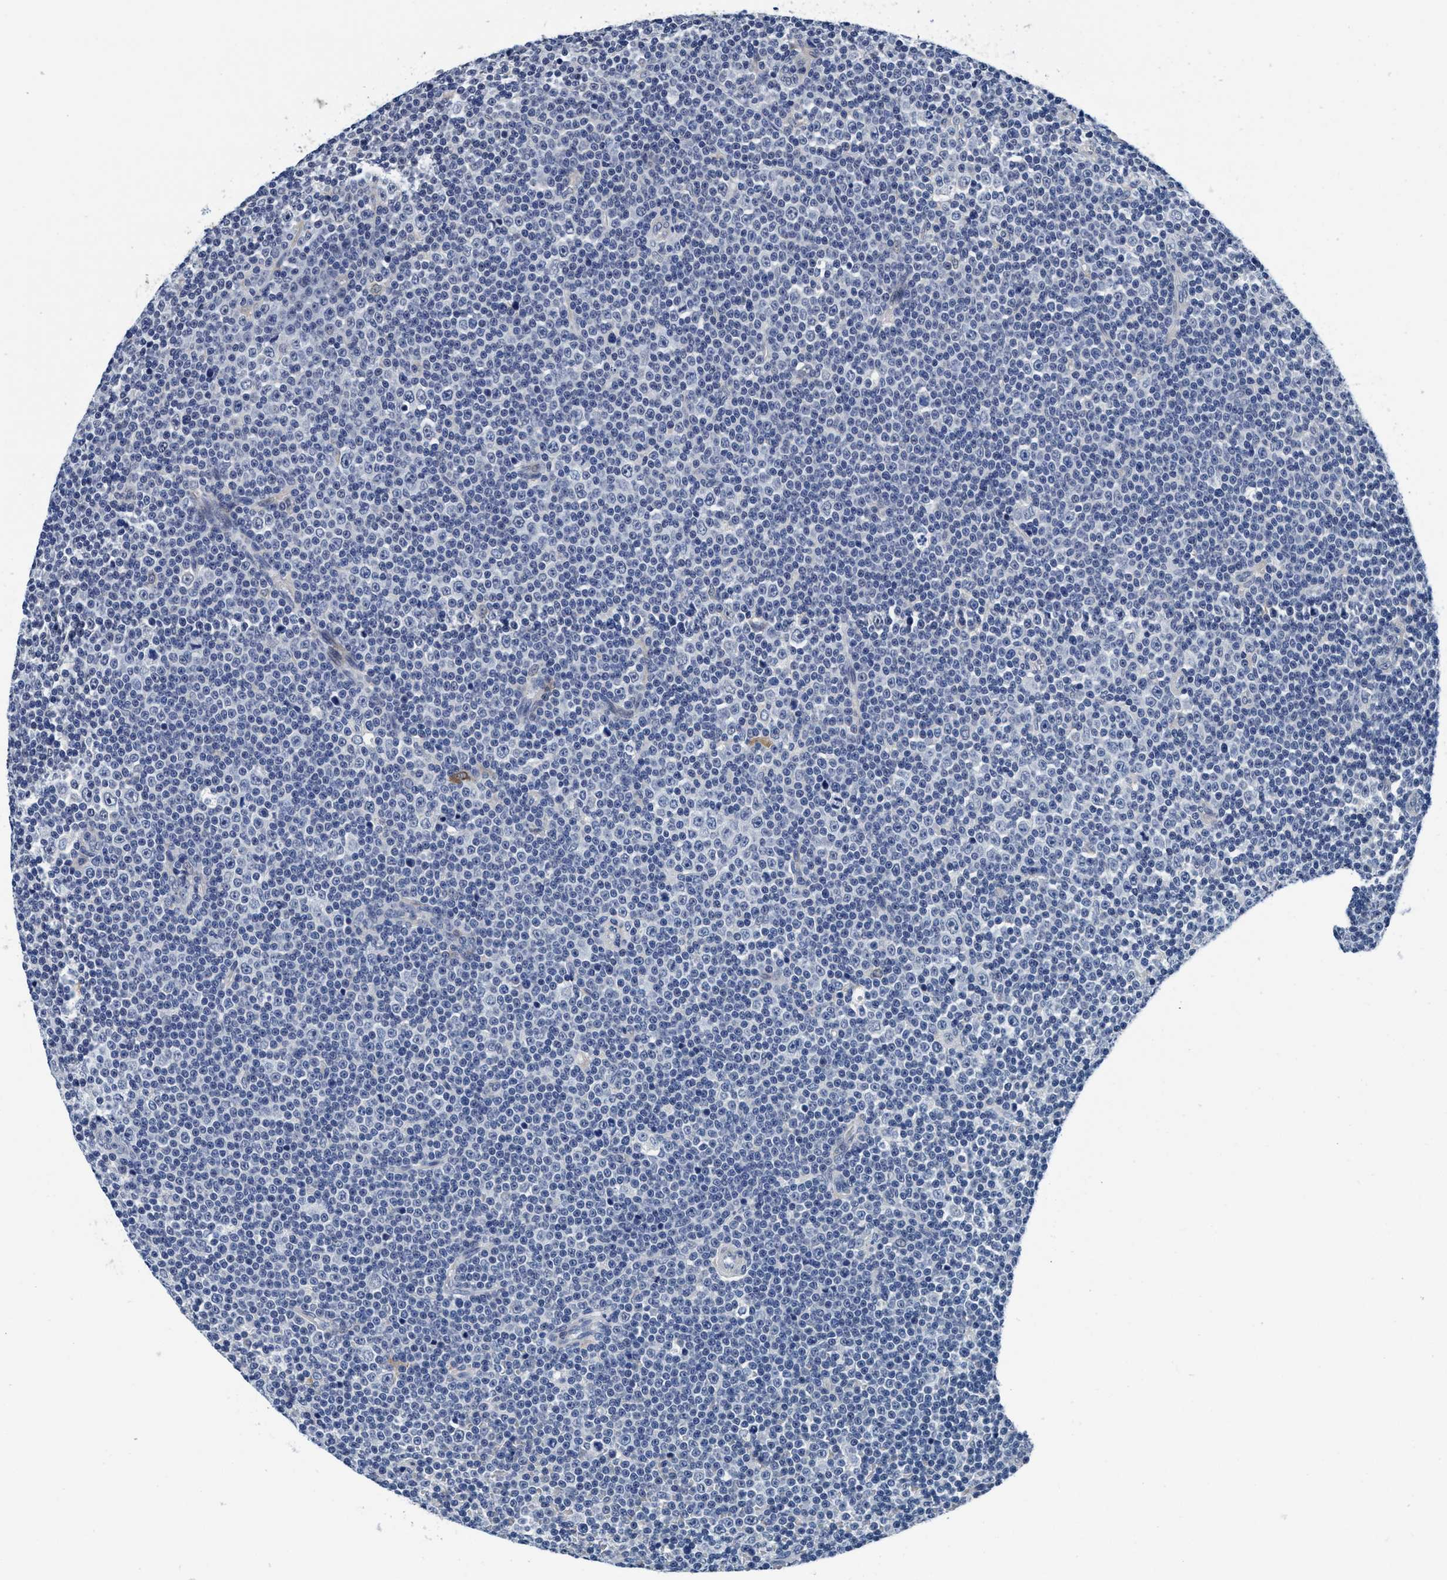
{"staining": {"intensity": "negative", "quantity": "none", "location": "none"}, "tissue": "lymphoma", "cell_type": "Tumor cells", "image_type": "cancer", "snomed": [{"axis": "morphology", "description": "Malignant lymphoma, non-Hodgkin's type, Low grade"}, {"axis": "topography", "description": "Lymph node"}], "caption": "Immunohistochemical staining of low-grade malignant lymphoma, non-Hodgkin's type reveals no significant expression in tumor cells. The staining is performed using DAB (3,3'-diaminobenzidine) brown chromogen with nuclei counter-stained in using hematoxylin.", "gene": "TMEM94", "patient": {"sex": "female", "age": 67}}